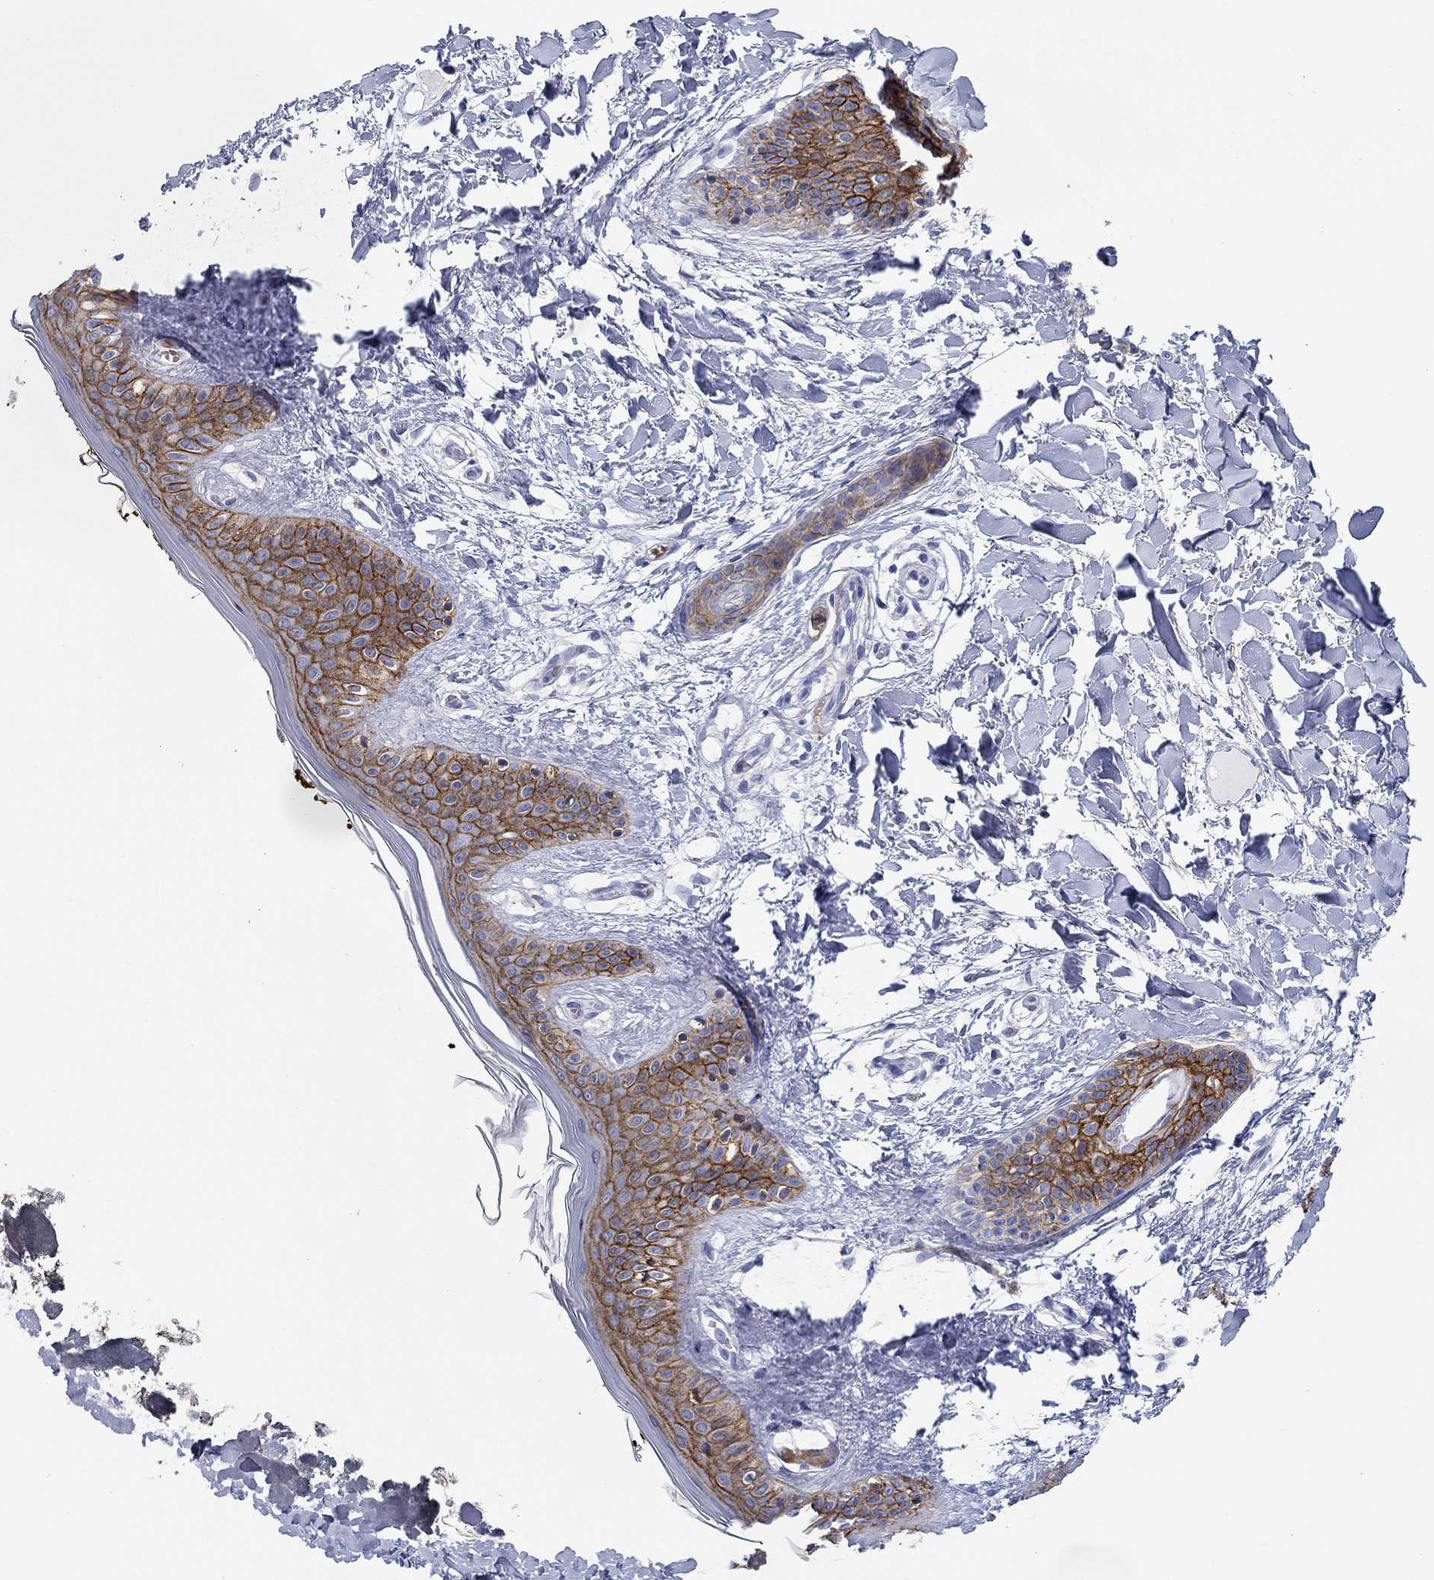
{"staining": {"intensity": "negative", "quantity": "none", "location": "none"}, "tissue": "skin", "cell_type": "Fibroblasts", "image_type": "normal", "snomed": [{"axis": "morphology", "description": "Normal tissue, NOS"}, {"axis": "topography", "description": "Skin"}], "caption": "The image exhibits no staining of fibroblasts in benign skin. (DAB immunohistochemistry visualized using brightfield microscopy, high magnification).", "gene": "GPC1", "patient": {"sex": "female", "age": 34}}